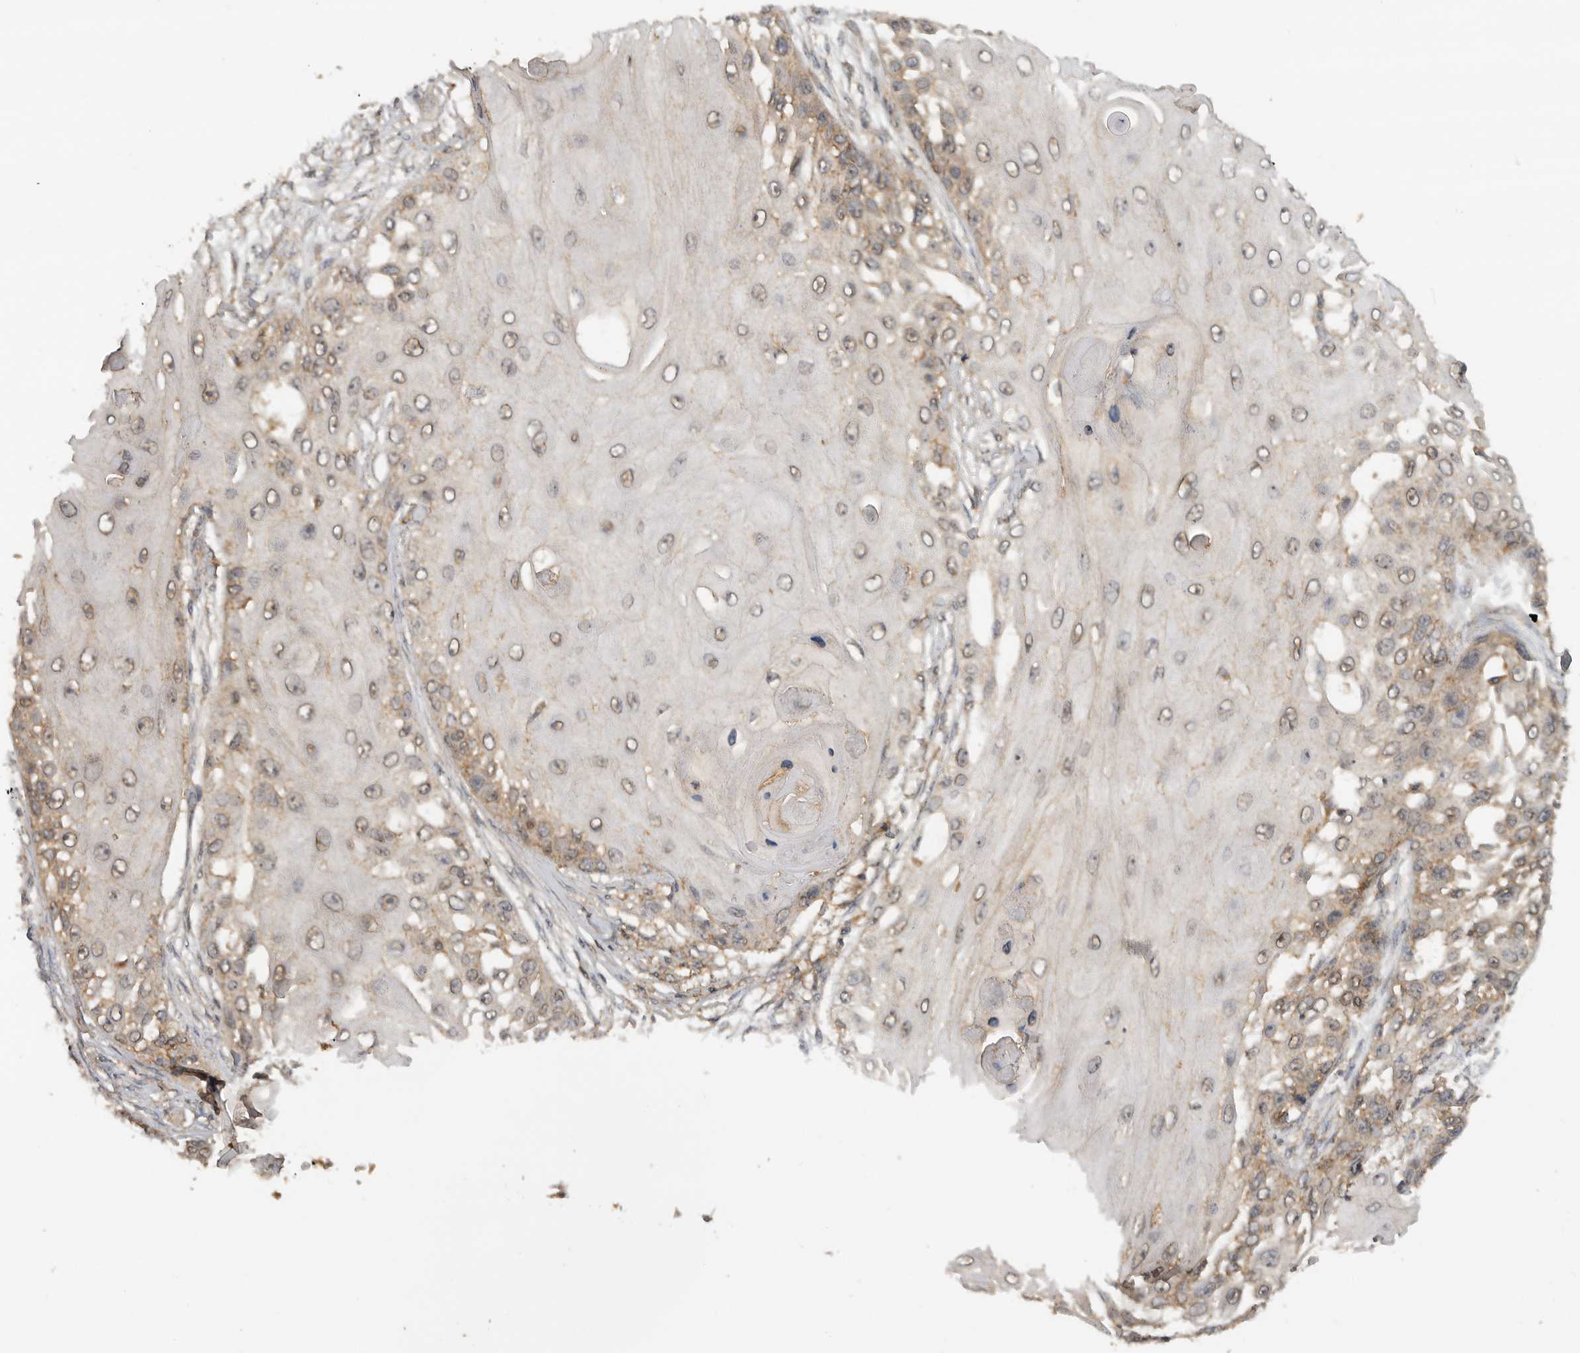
{"staining": {"intensity": "weak", "quantity": "25%-75%", "location": "cytoplasmic/membranous,nuclear"}, "tissue": "skin cancer", "cell_type": "Tumor cells", "image_type": "cancer", "snomed": [{"axis": "morphology", "description": "Squamous cell carcinoma, NOS"}, {"axis": "topography", "description": "Skin"}], "caption": "The image demonstrates staining of skin cancer (squamous cell carcinoma), revealing weak cytoplasmic/membranous and nuclear protein expression (brown color) within tumor cells.", "gene": "ICOSLG", "patient": {"sex": "female", "age": 44}}